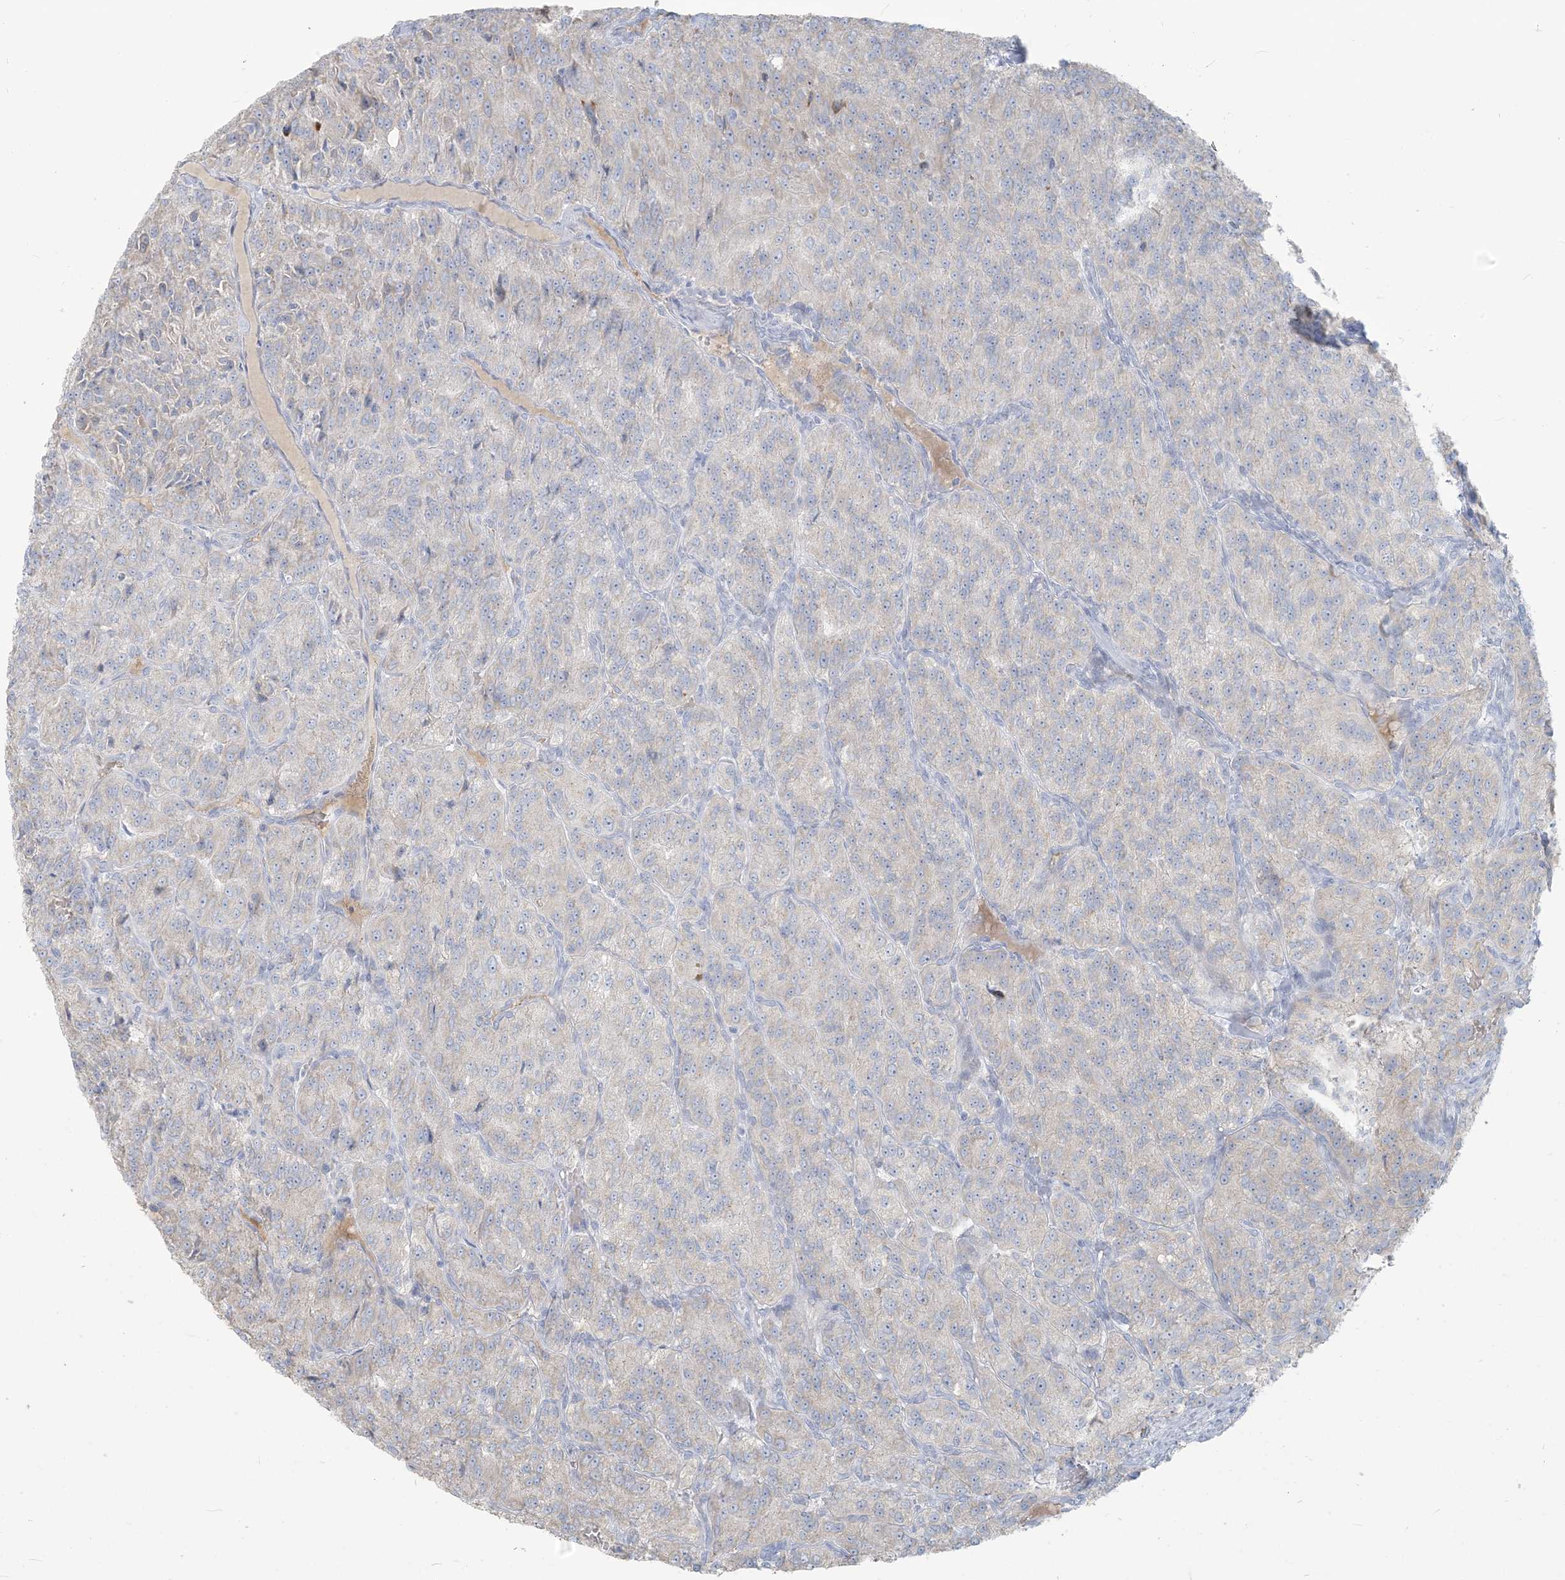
{"staining": {"intensity": "negative", "quantity": "none", "location": "none"}, "tissue": "renal cancer", "cell_type": "Tumor cells", "image_type": "cancer", "snomed": [{"axis": "morphology", "description": "Adenocarcinoma, NOS"}, {"axis": "topography", "description": "Kidney"}], "caption": "This histopathology image is of renal adenocarcinoma stained with immunohistochemistry to label a protein in brown with the nuclei are counter-stained blue. There is no expression in tumor cells.", "gene": "SCML1", "patient": {"sex": "female", "age": 63}}